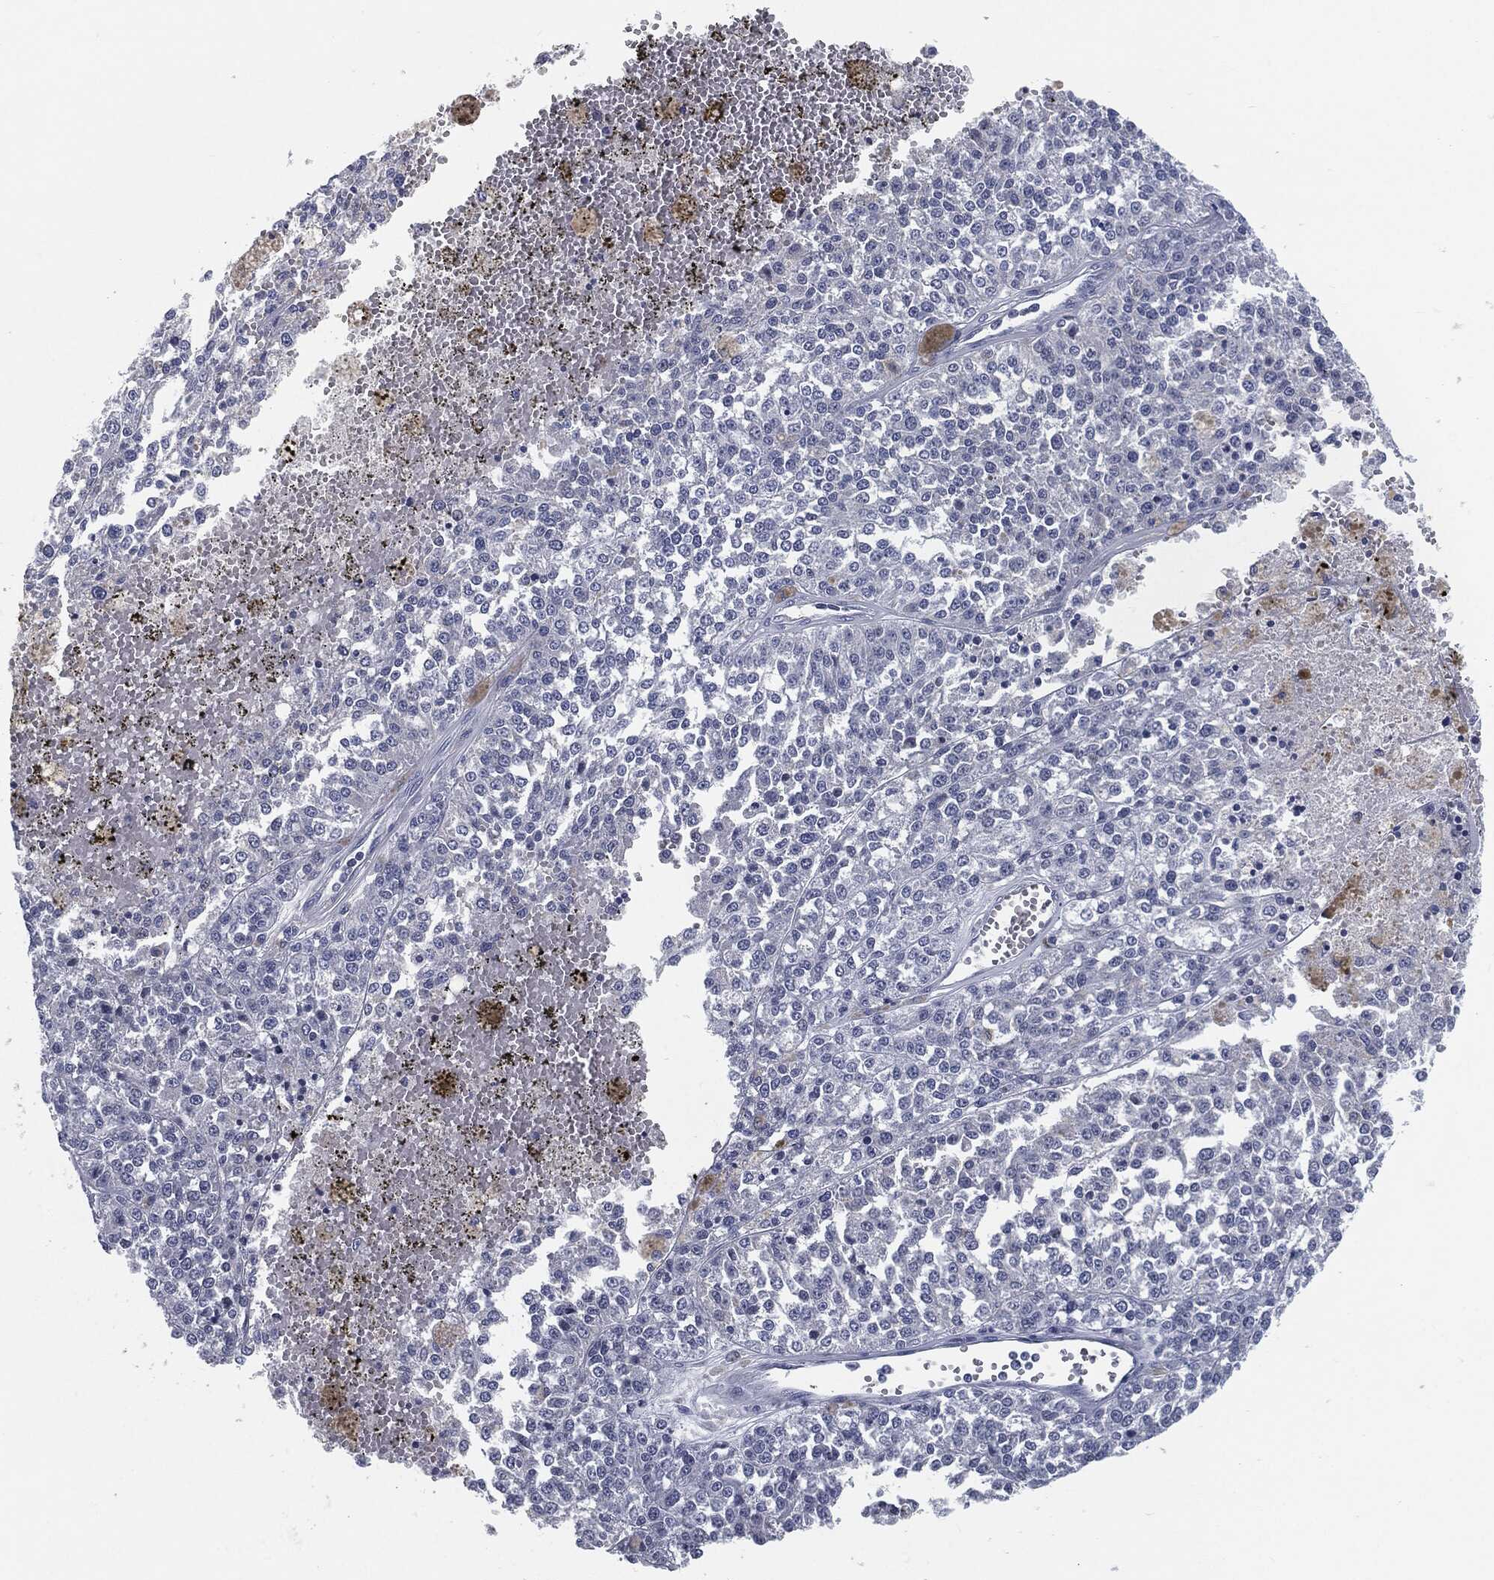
{"staining": {"intensity": "negative", "quantity": "none", "location": "none"}, "tissue": "melanoma", "cell_type": "Tumor cells", "image_type": "cancer", "snomed": [{"axis": "morphology", "description": "Malignant melanoma, Metastatic site"}, {"axis": "topography", "description": "Lymph node"}], "caption": "Human melanoma stained for a protein using immunohistochemistry (IHC) reveals no positivity in tumor cells.", "gene": "PROM1", "patient": {"sex": "female", "age": 64}}